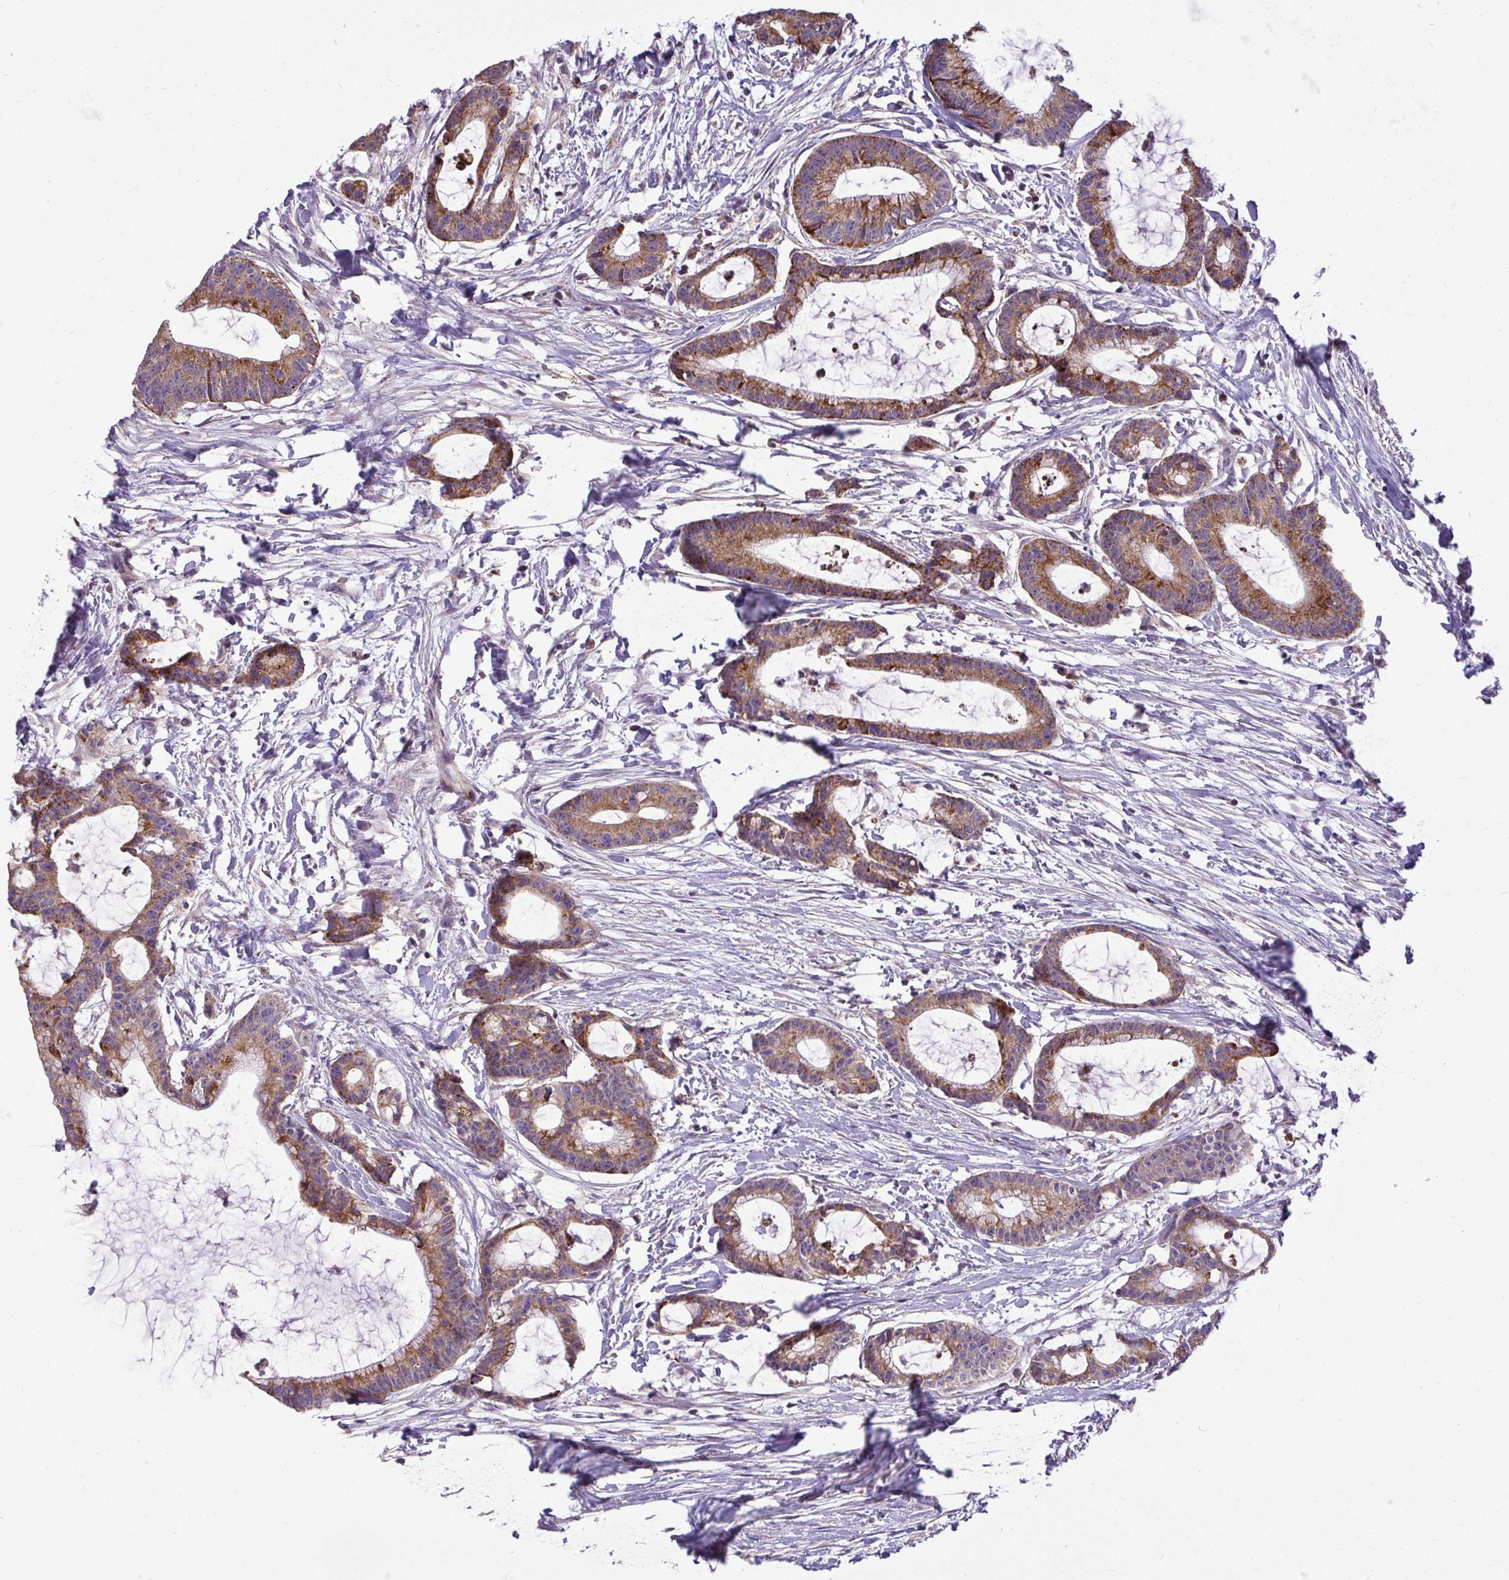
{"staining": {"intensity": "moderate", "quantity": ">75%", "location": "cytoplasmic/membranous"}, "tissue": "colorectal cancer", "cell_type": "Tumor cells", "image_type": "cancer", "snomed": [{"axis": "morphology", "description": "Adenocarcinoma, NOS"}, {"axis": "topography", "description": "Colon"}], "caption": "Approximately >75% of tumor cells in colorectal cancer (adenocarcinoma) exhibit moderate cytoplasmic/membranous protein staining as visualized by brown immunohistochemical staining.", "gene": "STRIP1", "patient": {"sex": "female", "age": 78}}